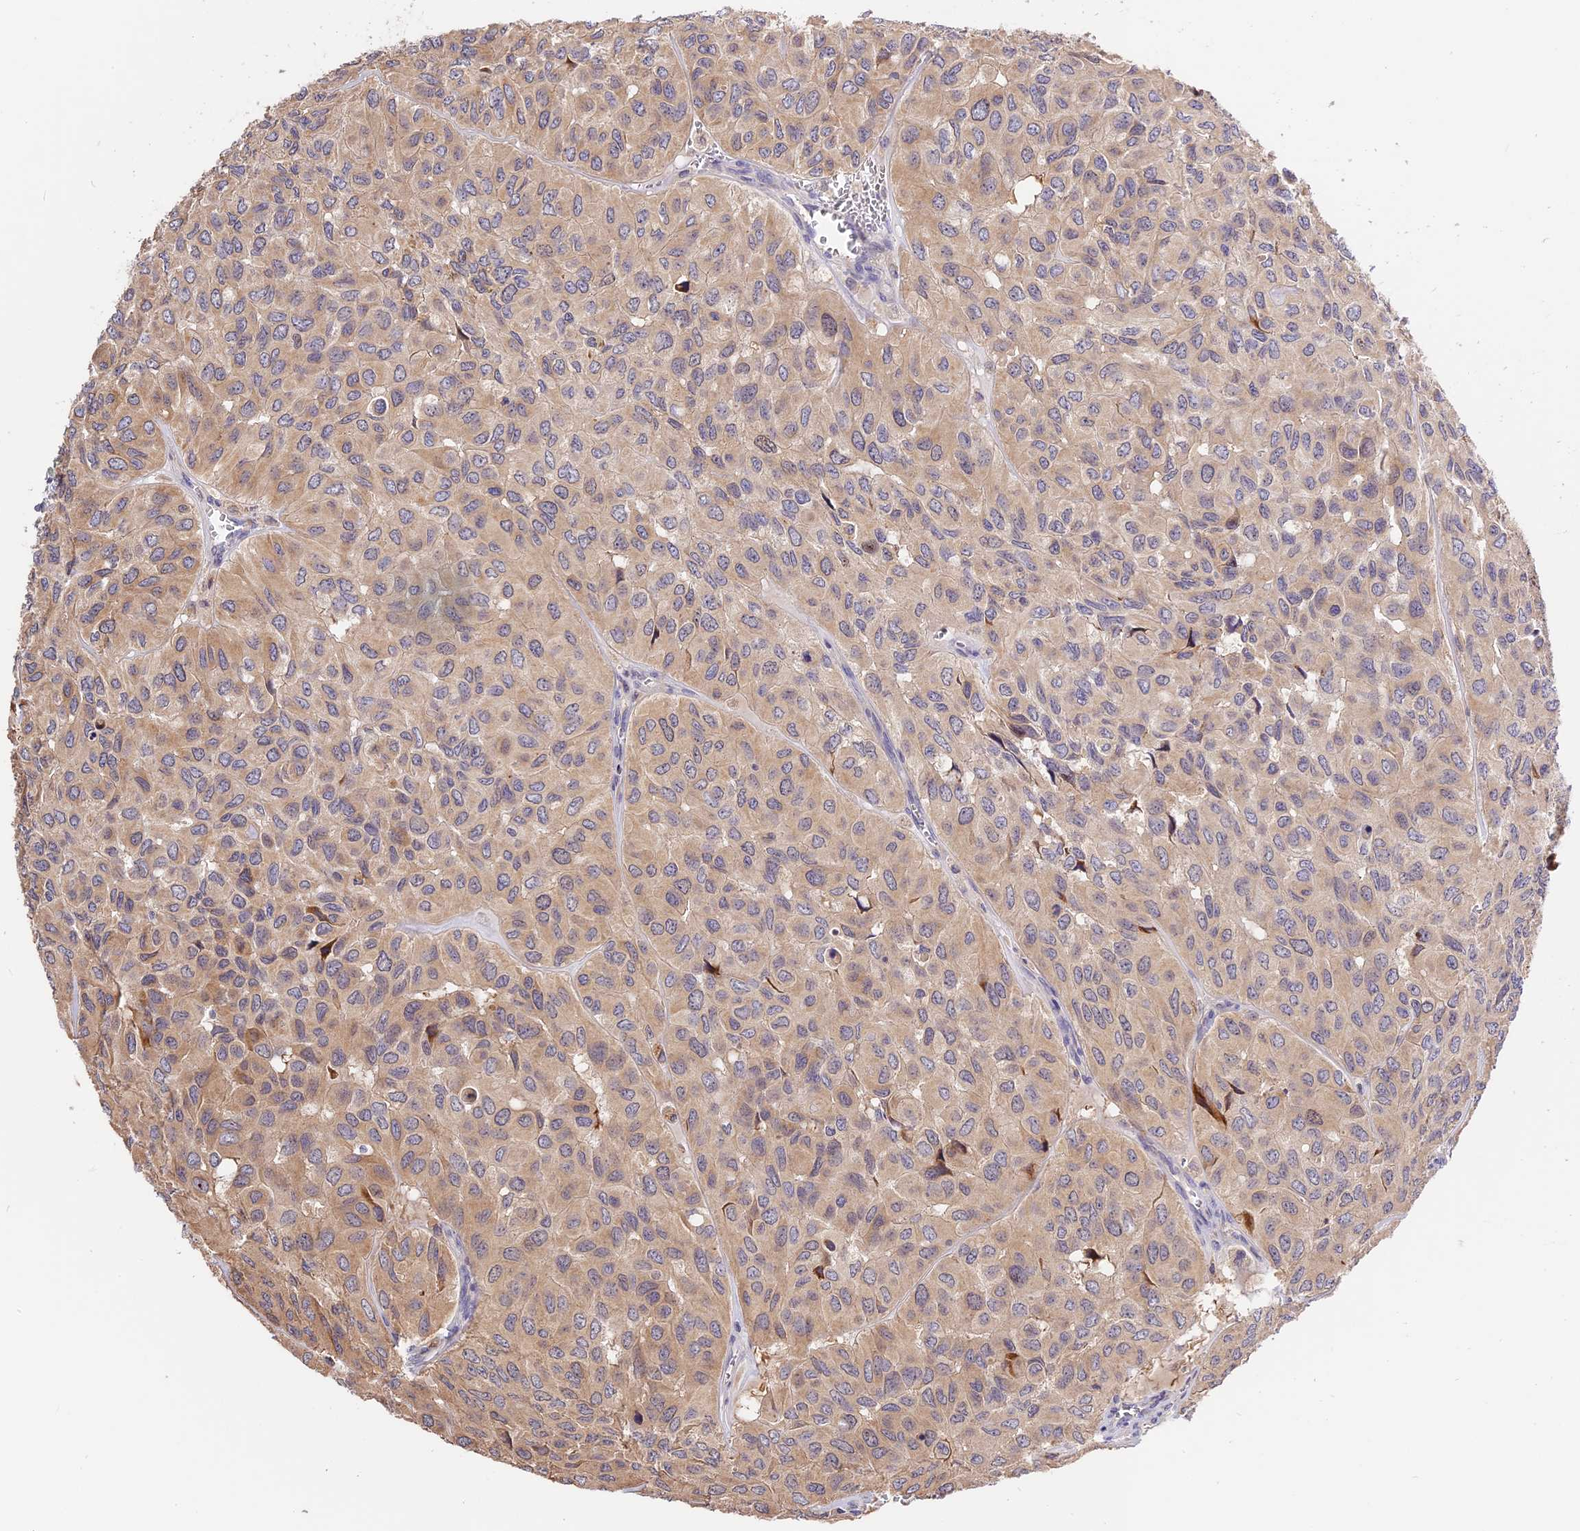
{"staining": {"intensity": "weak", "quantity": ">75%", "location": "cytoplasmic/membranous"}, "tissue": "head and neck cancer", "cell_type": "Tumor cells", "image_type": "cancer", "snomed": [{"axis": "morphology", "description": "Adenocarcinoma, NOS"}, {"axis": "topography", "description": "Salivary gland, NOS"}, {"axis": "topography", "description": "Head-Neck"}], "caption": "Weak cytoplasmic/membranous protein expression is identified in approximately >75% of tumor cells in head and neck cancer. Using DAB (brown) and hematoxylin (blue) stains, captured at high magnification using brightfield microscopy.", "gene": "BSCL2", "patient": {"sex": "female", "age": 76}}